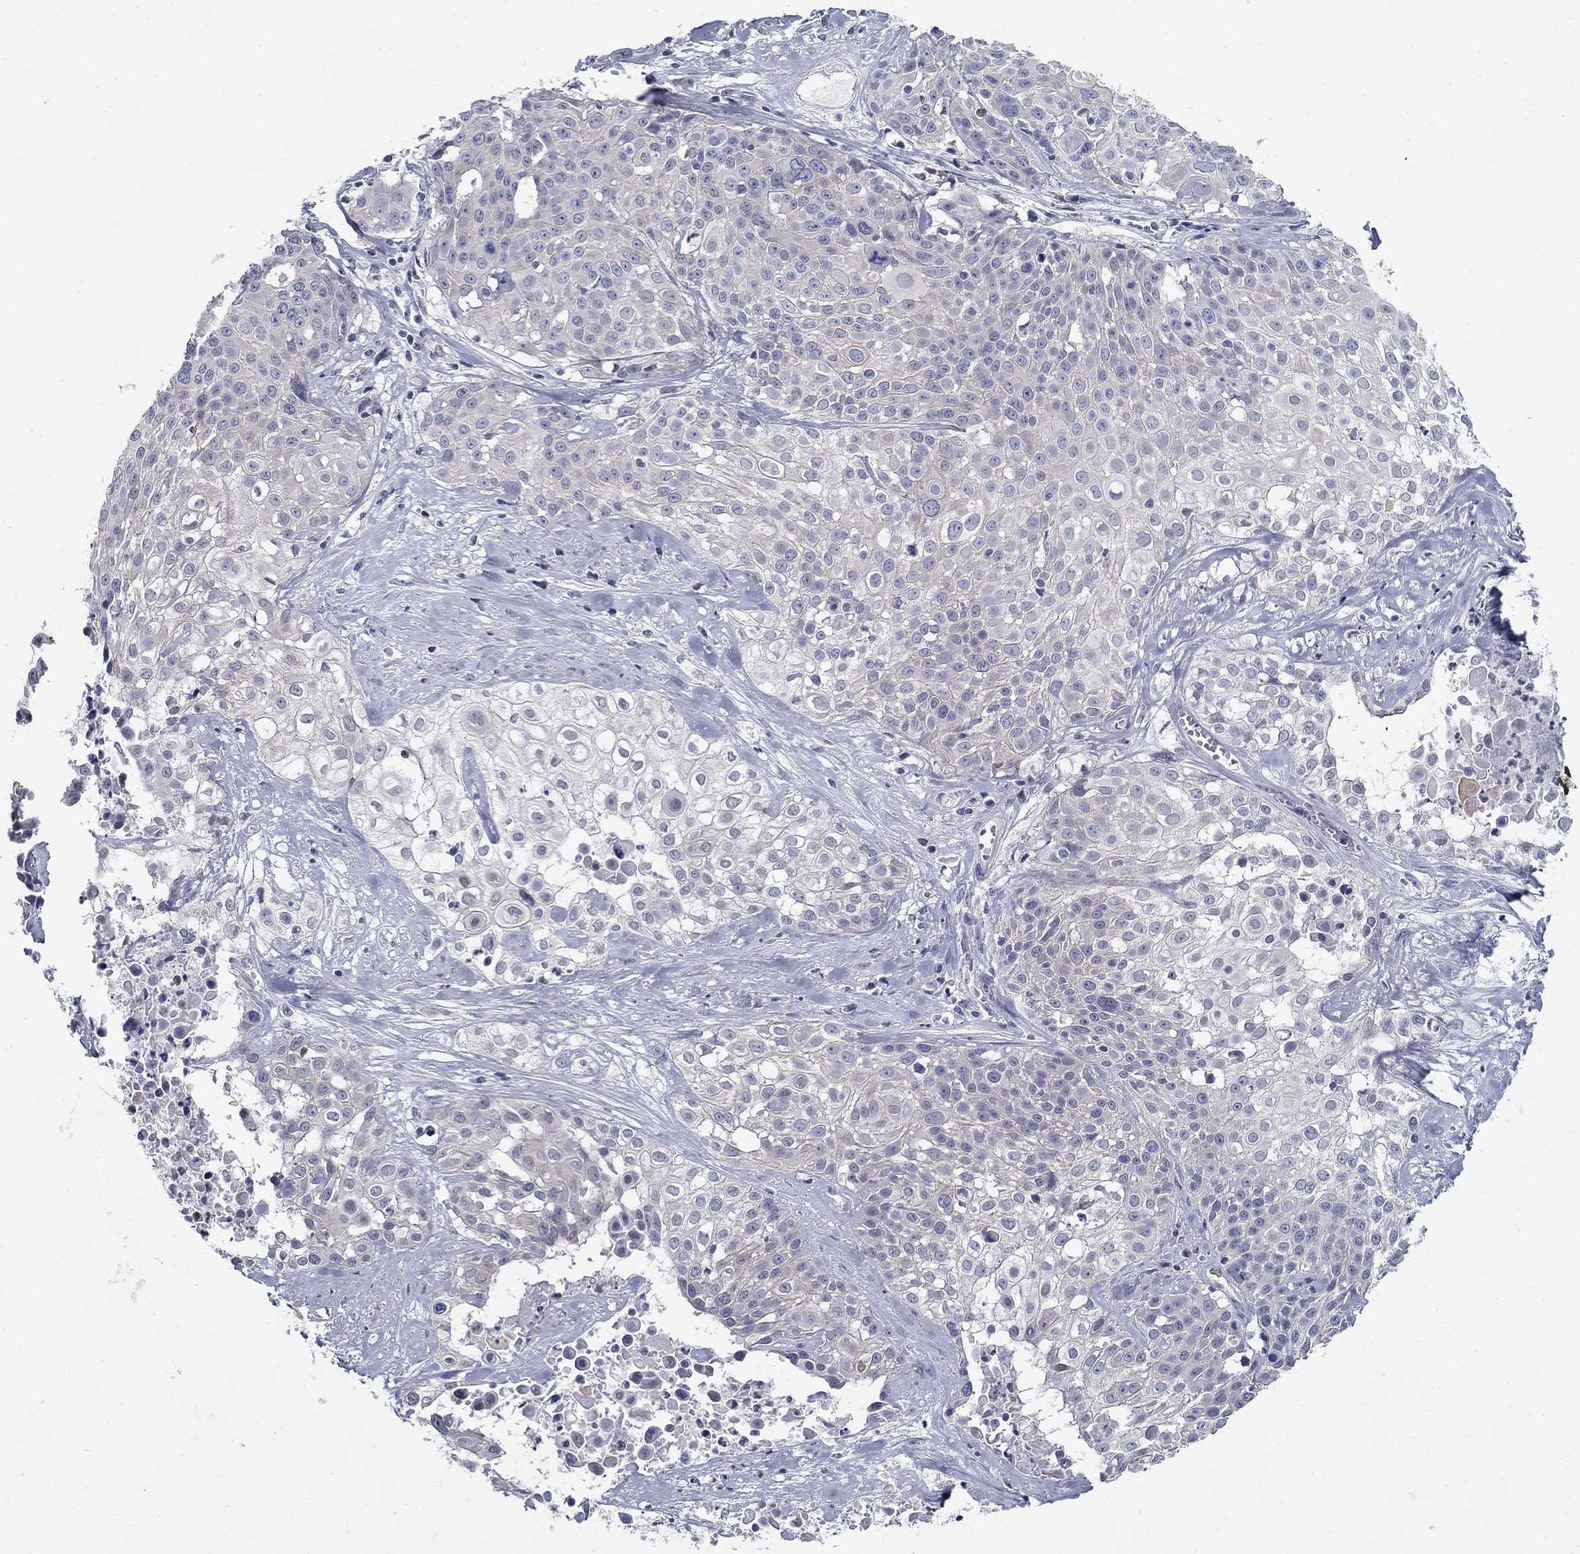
{"staining": {"intensity": "negative", "quantity": "none", "location": "none"}, "tissue": "cervical cancer", "cell_type": "Tumor cells", "image_type": "cancer", "snomed": [{"axis": "morphology", "description": "Squamous cell carcinoma, NOS"}, {"axis": "topography", "description": "Cervix"}], "caption": "The immunohistochemistry (IHC) micrograph has no significant expression in tumor cells of cervical squamous cell carcinoma tissue. The staining is performed using DAB (3,3'-diaminobenzidine) brown chromogen with nuclei counter-stained in using hematoxylin.", "gene": "GUCA1A", "patient": {"sex": "female", "age": 39}}